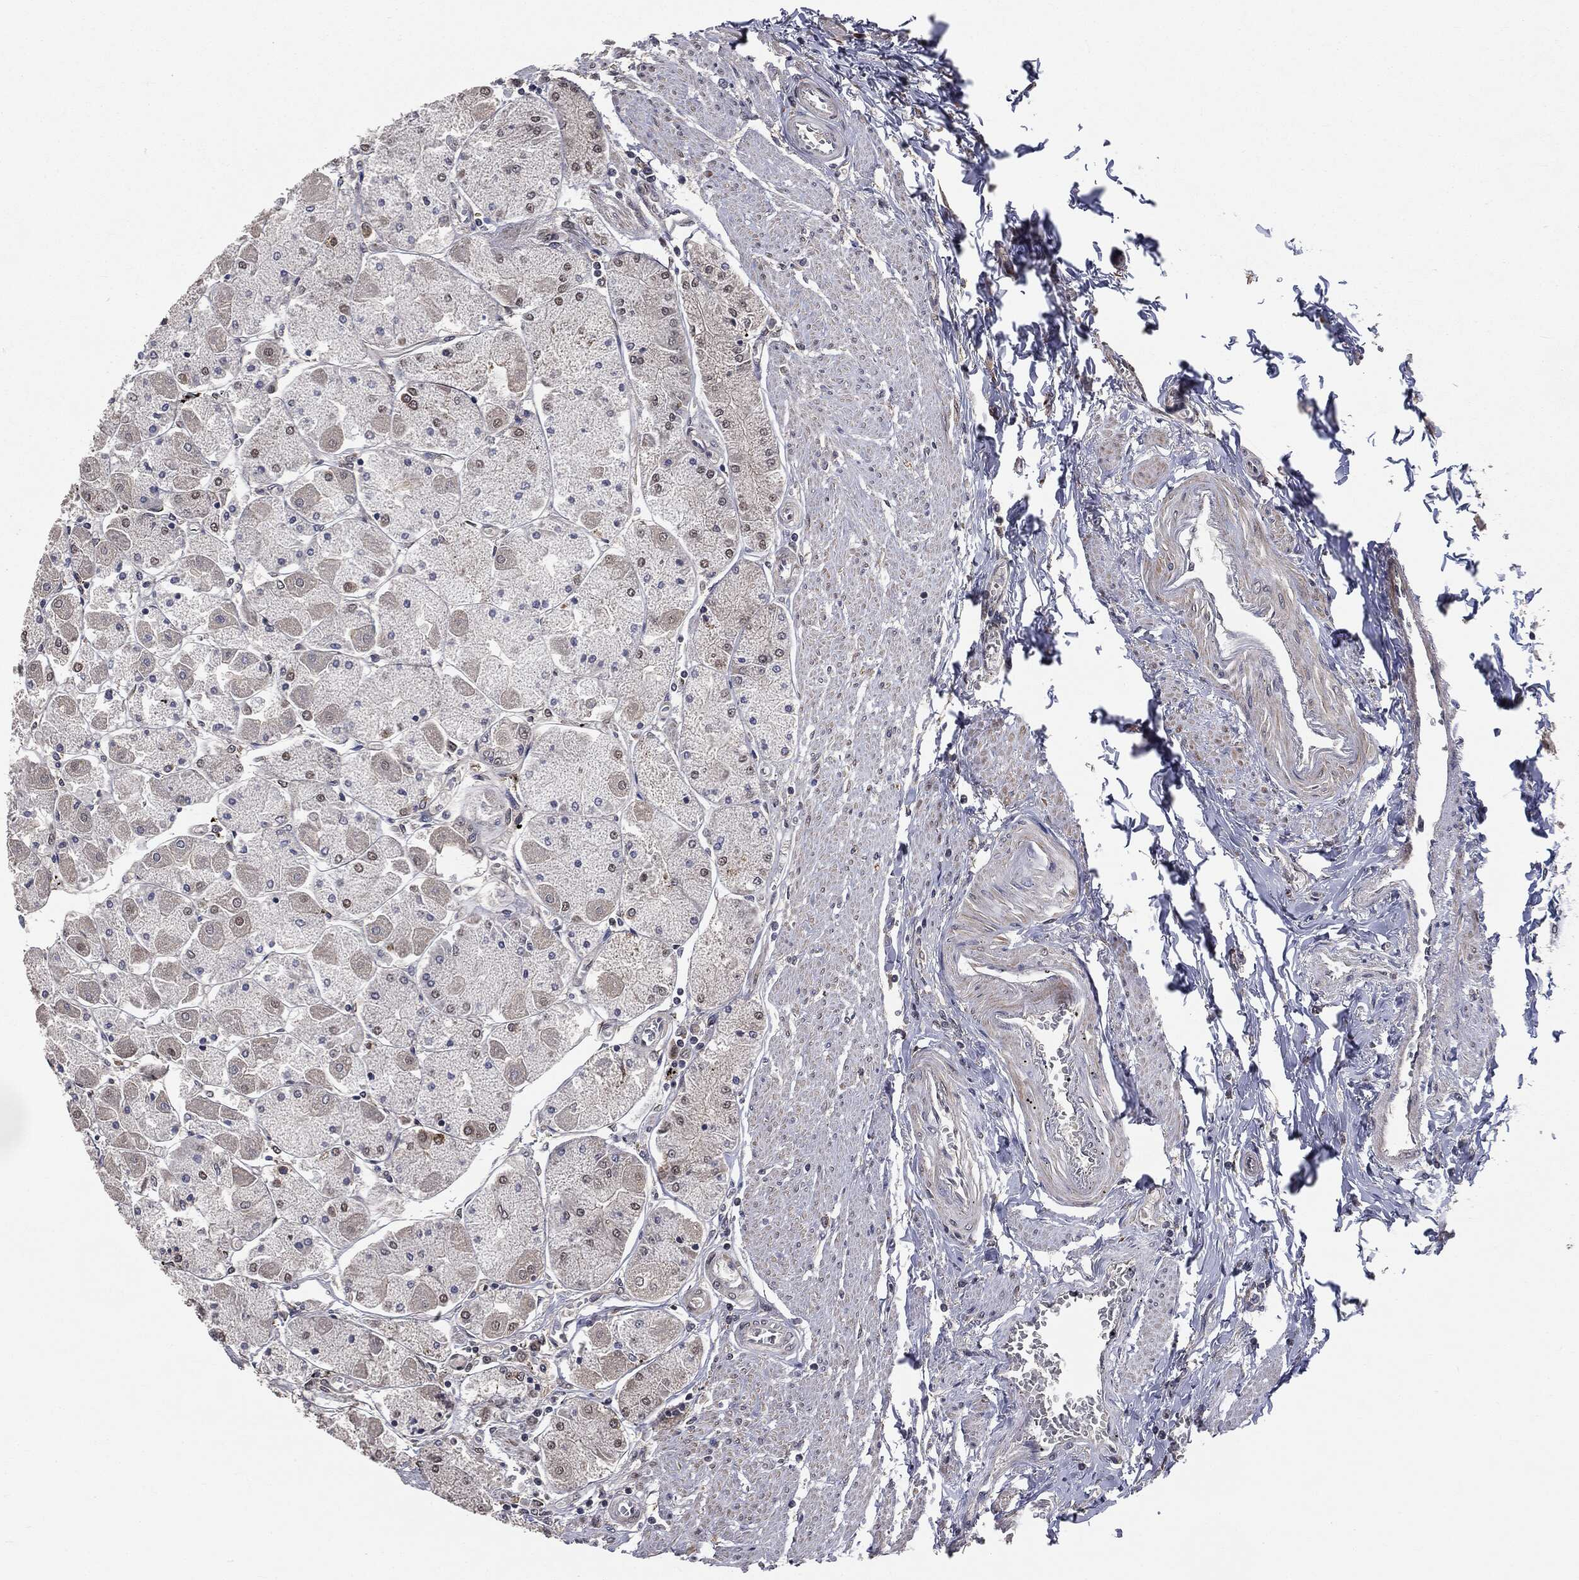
{"staining": {"intensity": "strong", "quantity": "<25%", "location": "cytoplasmic/membranous"}, "tissue": "stomach", "cell_type": "Glandular cells", "image_type": "normal", "snomed": [{"axis": "morphology", "description": "Normal tissue, NOS"}, {"axis": "topography", "description": "Stomach"}], "caption": "Stomach was stained to show a protein in brown. There is medium levels of strong cytoplasmic/membranous expression in about <25% of glandular cells. The protein is stained brown, and the nuclei are stained in blue (DAB (3,3'-diaminobenzidine) IHC with brightfield microscopy, high magnification).", "gene": "TRMT1L", "patient": {"sex": "male", "age": 70}}